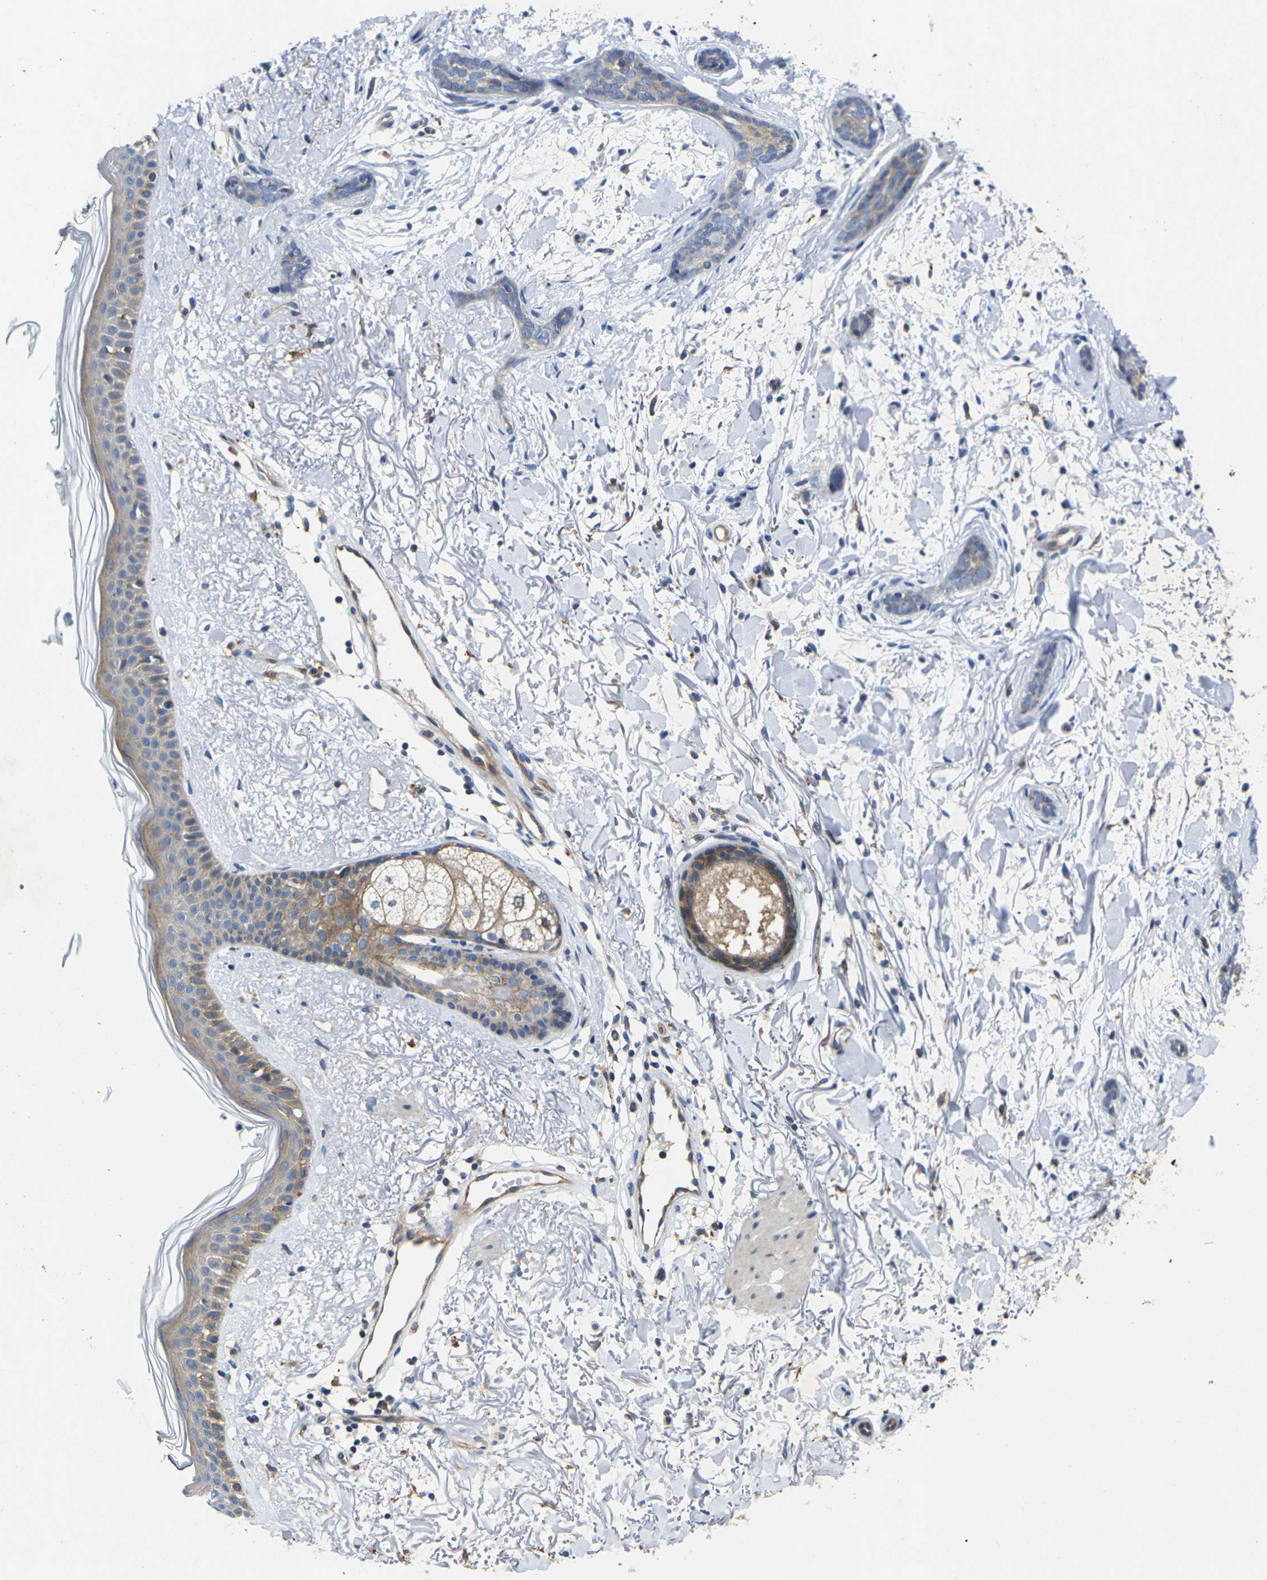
{"staining": {"intensity": "weak", "quantity": "<25%", "location": "cytoplasmic/membranous"}, "tissue": "skin cancer", "cell_type": "Tumor cells", "image_type": "cancer", "snomed": [{"axis": "morphology", "description": "Basal cell carcinoma"}, {"axis": "morphology", "description": "Adnexal tumor, benign"}, {"axis": "topography", "description": "Skin"}], "caption": "There is no significant expression in tumor cells of skin cancer. (Stains: DAB IHC with hematoxylin counter stain, Microscopy: brightfield microscopy at high magnification).", "gene": "SCNN1A", "patient": {"sex": "female", "age": 42}}